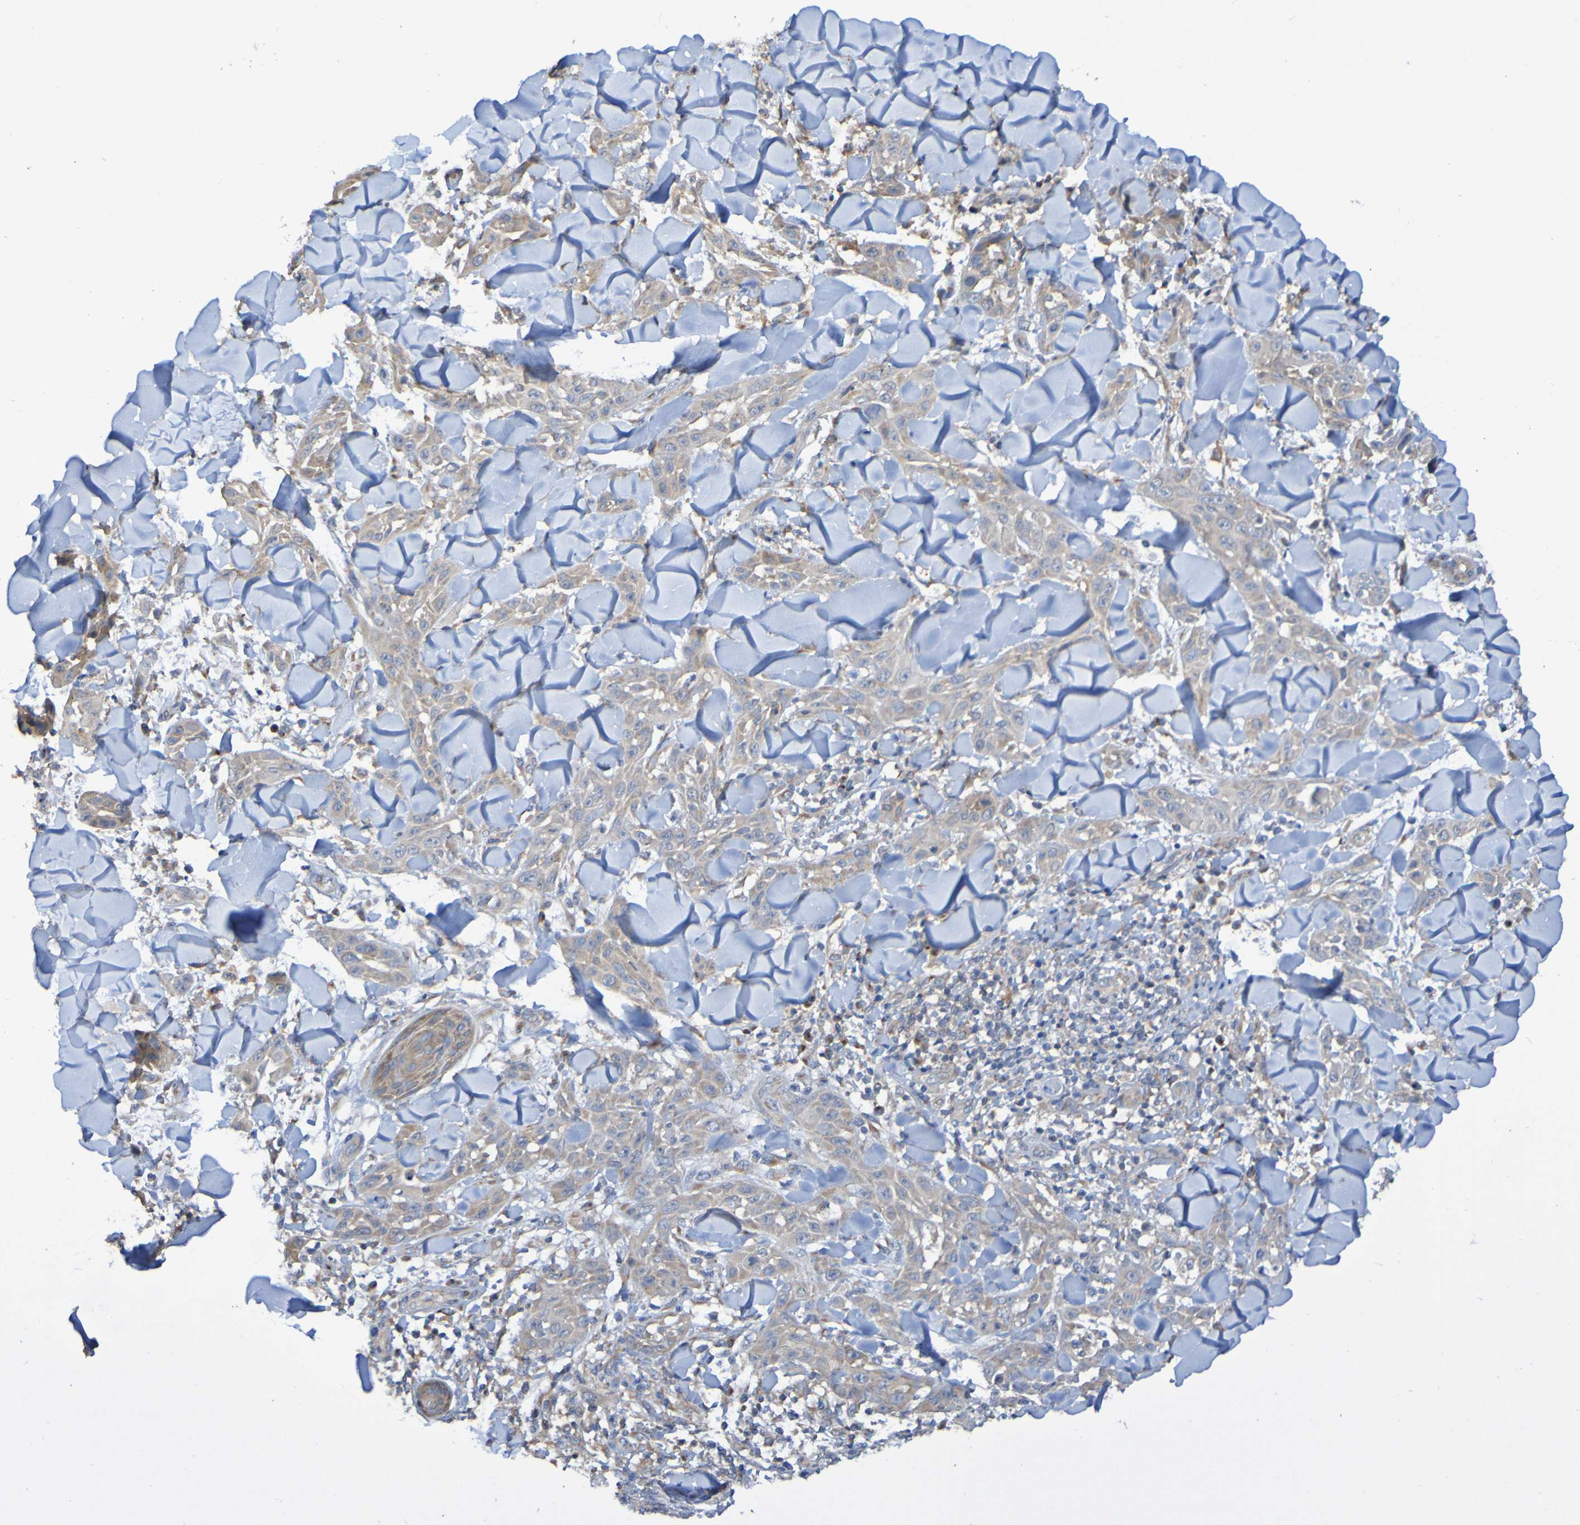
{"staining": {"intensity": "weak", "quantity": ">75%", "location": "cytoplasmic/membranous"}, "tissue": "skin cancer", "cell_type": "Tumor cells", "image_type": "cancer", "snomed": [{"axis": "morphology", "description": "Squamous cell carcinoma, NOS"}, {"axis": "topography", "description": "Skin"}], "caption": "The micrograph demonstrates immunohistochemical staining of skin cancer. There is weak cytoplasmic/membranous positivity is present in approximately >75% of tumor cells. (DAB (3,3'-diaminobenzidine) IHC with brightfield microscopy, high magnification).", "gene": "LMBRD2", "patient": {"sex": "male", "age": 24}}